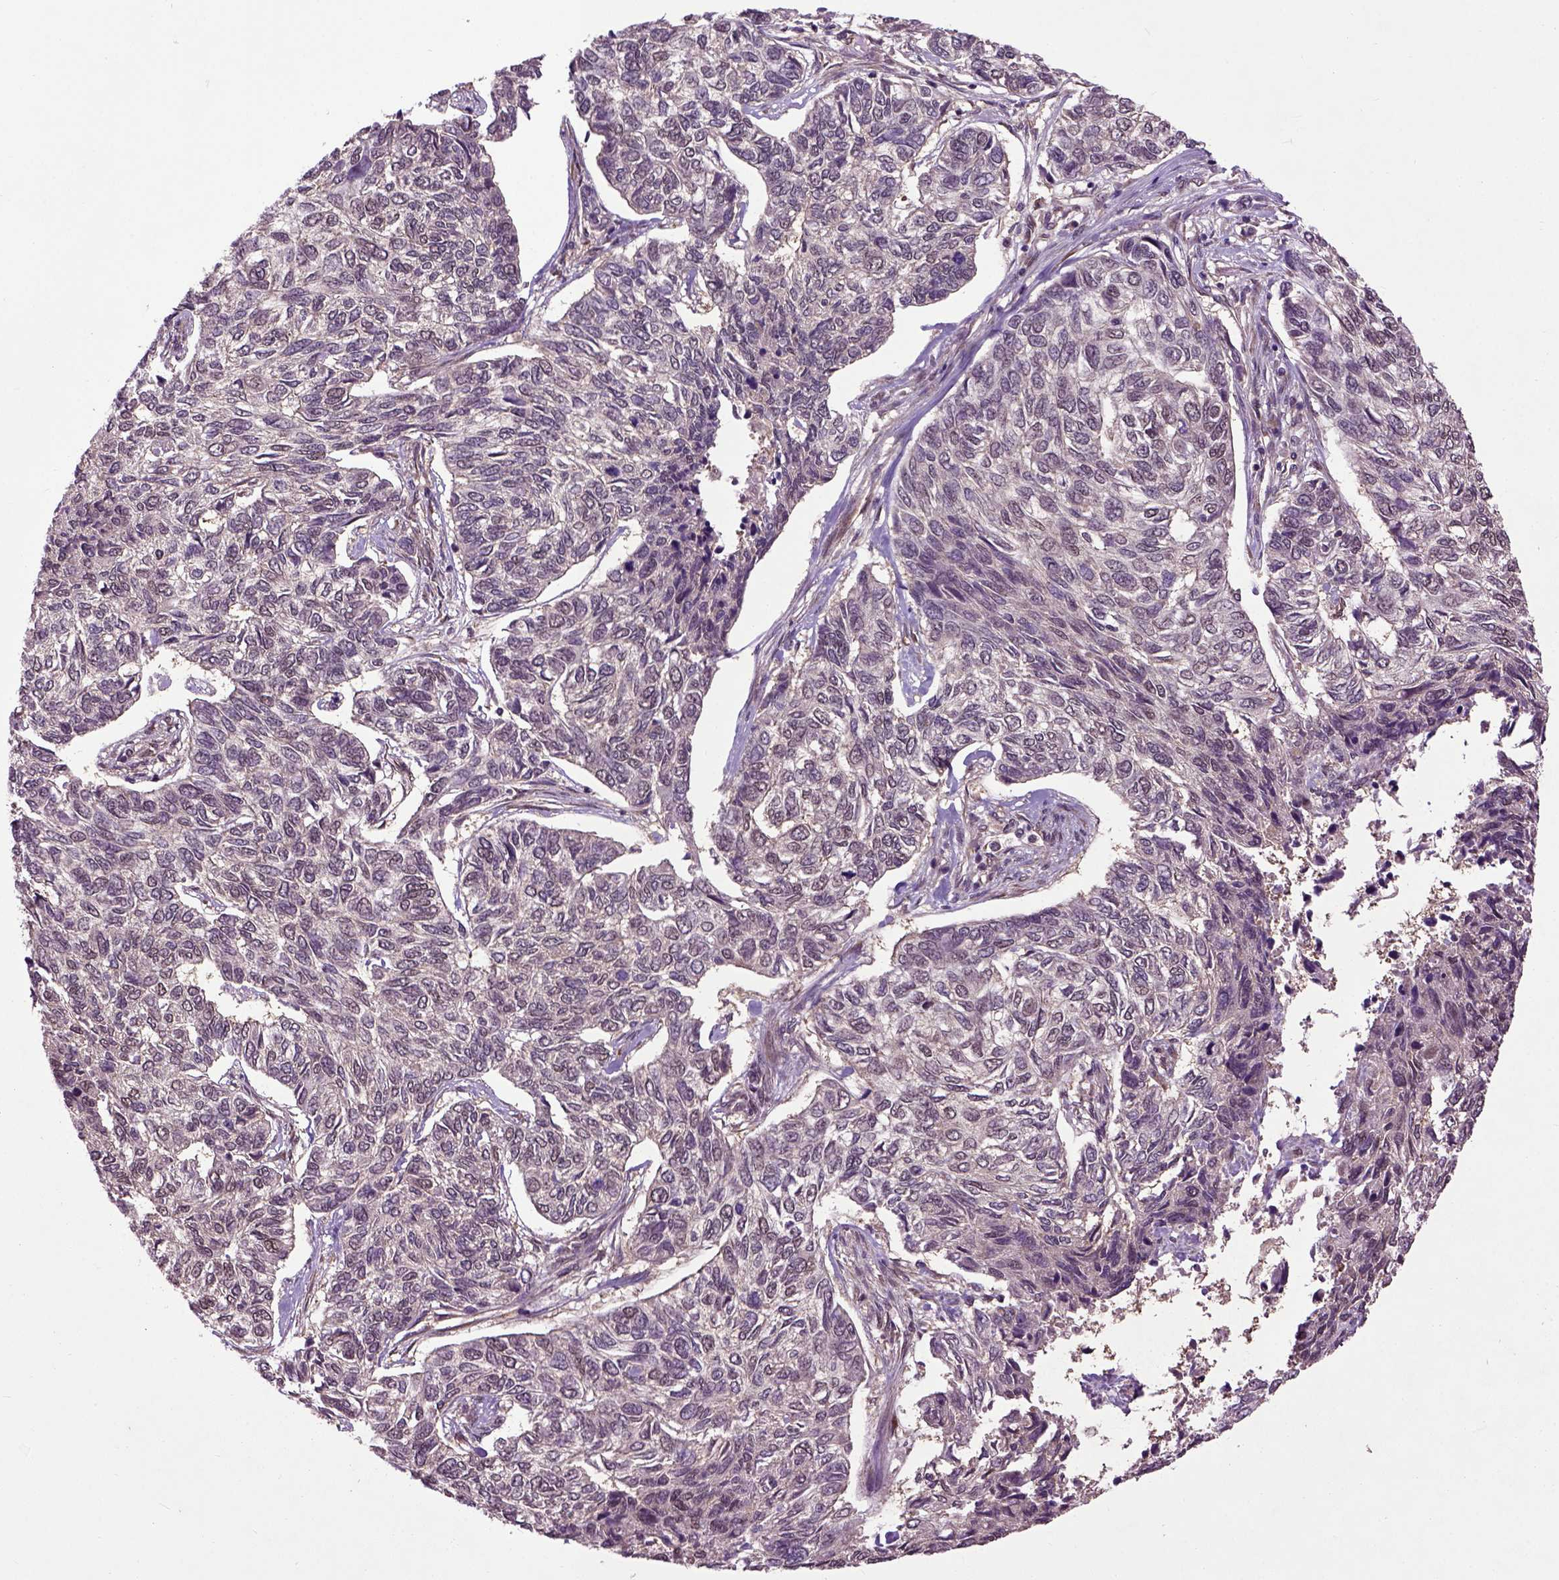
{"staining": {"intensity": "negative", "quantity": "none", "location": "none"}, "tissue": "skin cancer", "cell_type": "Tumor cells", "image_type": "cancer", "snomed": [{"axis": "morphology", "description": "Basal cell carcinoma"}, {"axis": "topography", "description": "Skin"}], "caption": "Immunohistochemistry image of human skin cancer (basal cell carcinoma) stained for a protein (brown), which displays no staining in tumor cells.", "gene": "UBA3", "patient": {"sex": "female", "age": 65}}